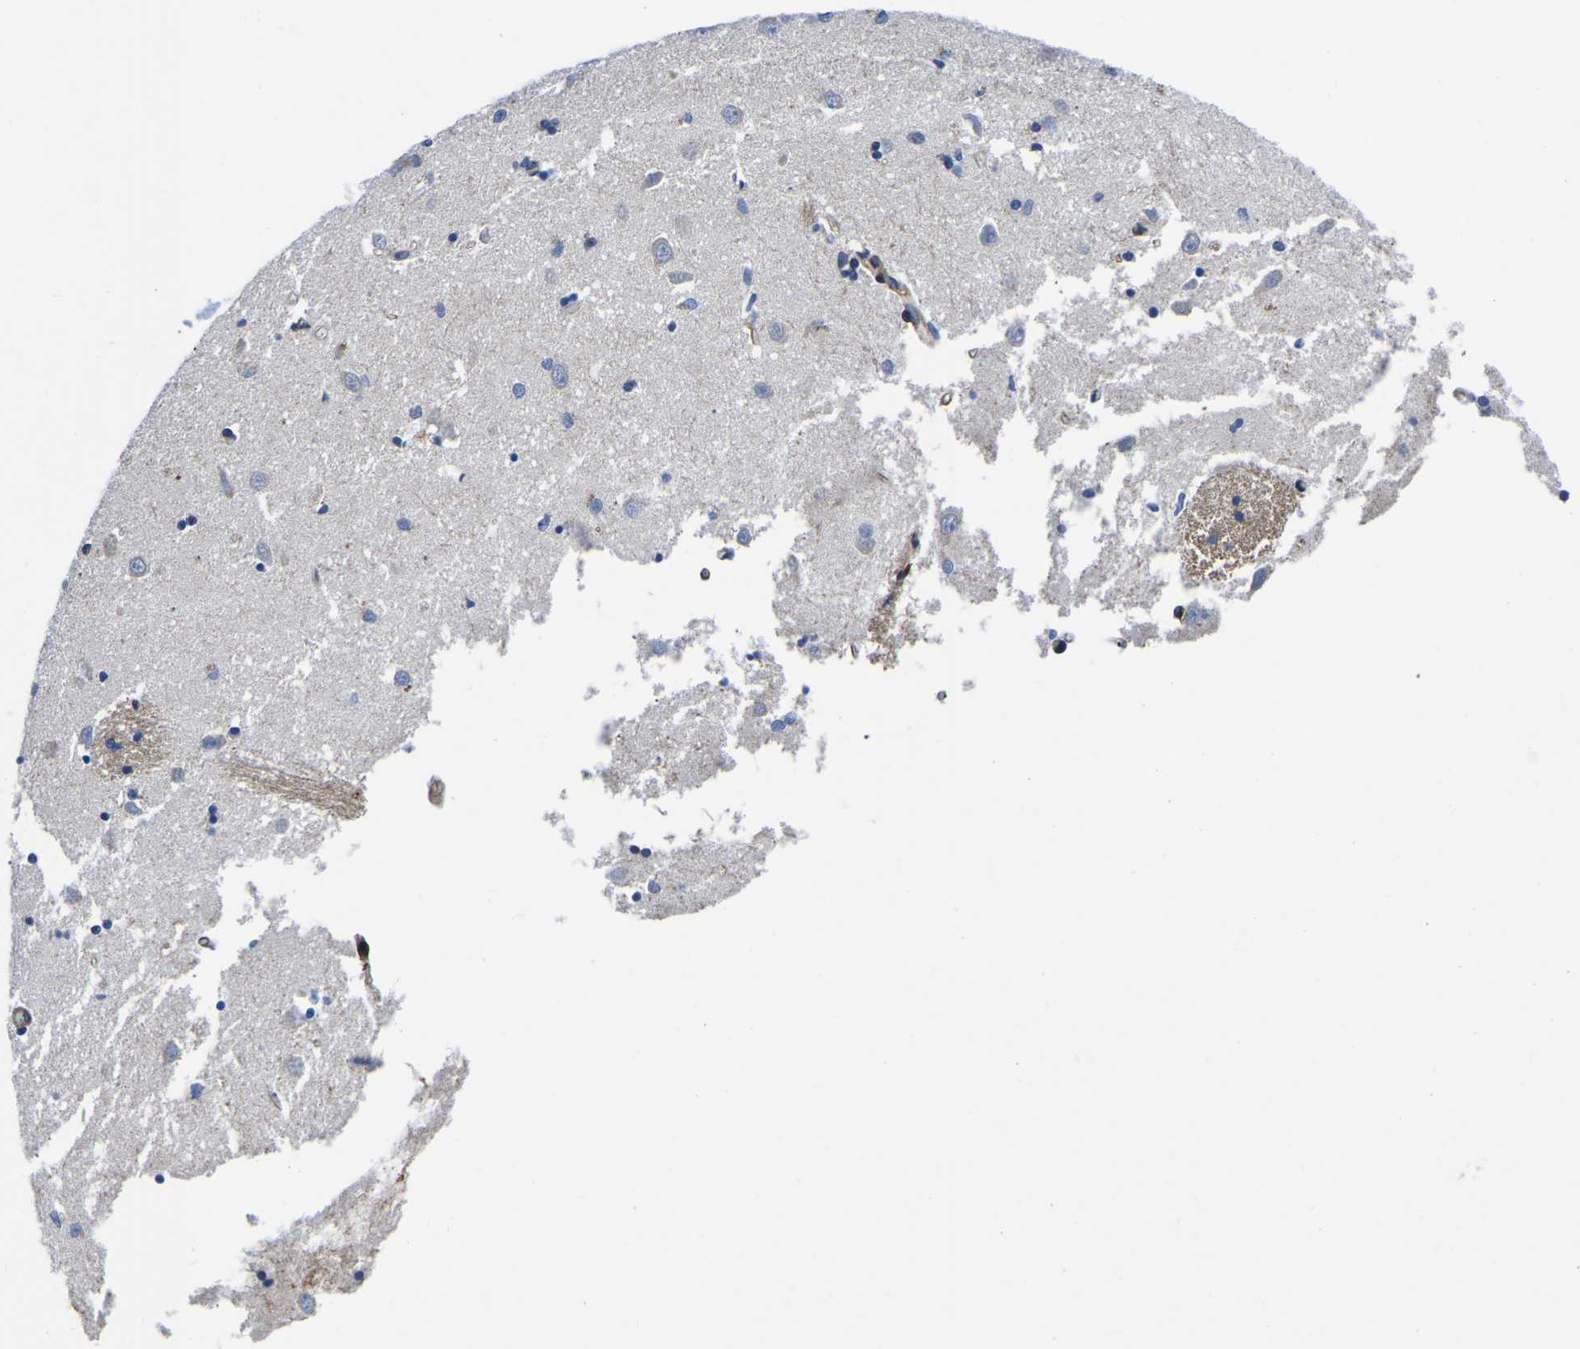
{"staining": {"intensity": "weak", "quantity": "25%-75%", "location": "cytoplasmic/membranous"}, "tissue": "caudate", "cell_type": "Glial cells", "image_type": "normal", "snomed": [{"axis": "morphology", "description": "Normal tissue, NOS"}, {"axis": "topography", "description": "Lateral ventricle wall"}], "caption": "Immunohistochemical staining of benign caudate demonstrates weak cytoplasmic/membranous protein positivity in about 25%-75% of glial cells.", "gene": "TFG", "patient": {"sex": "female", "age": 19}}